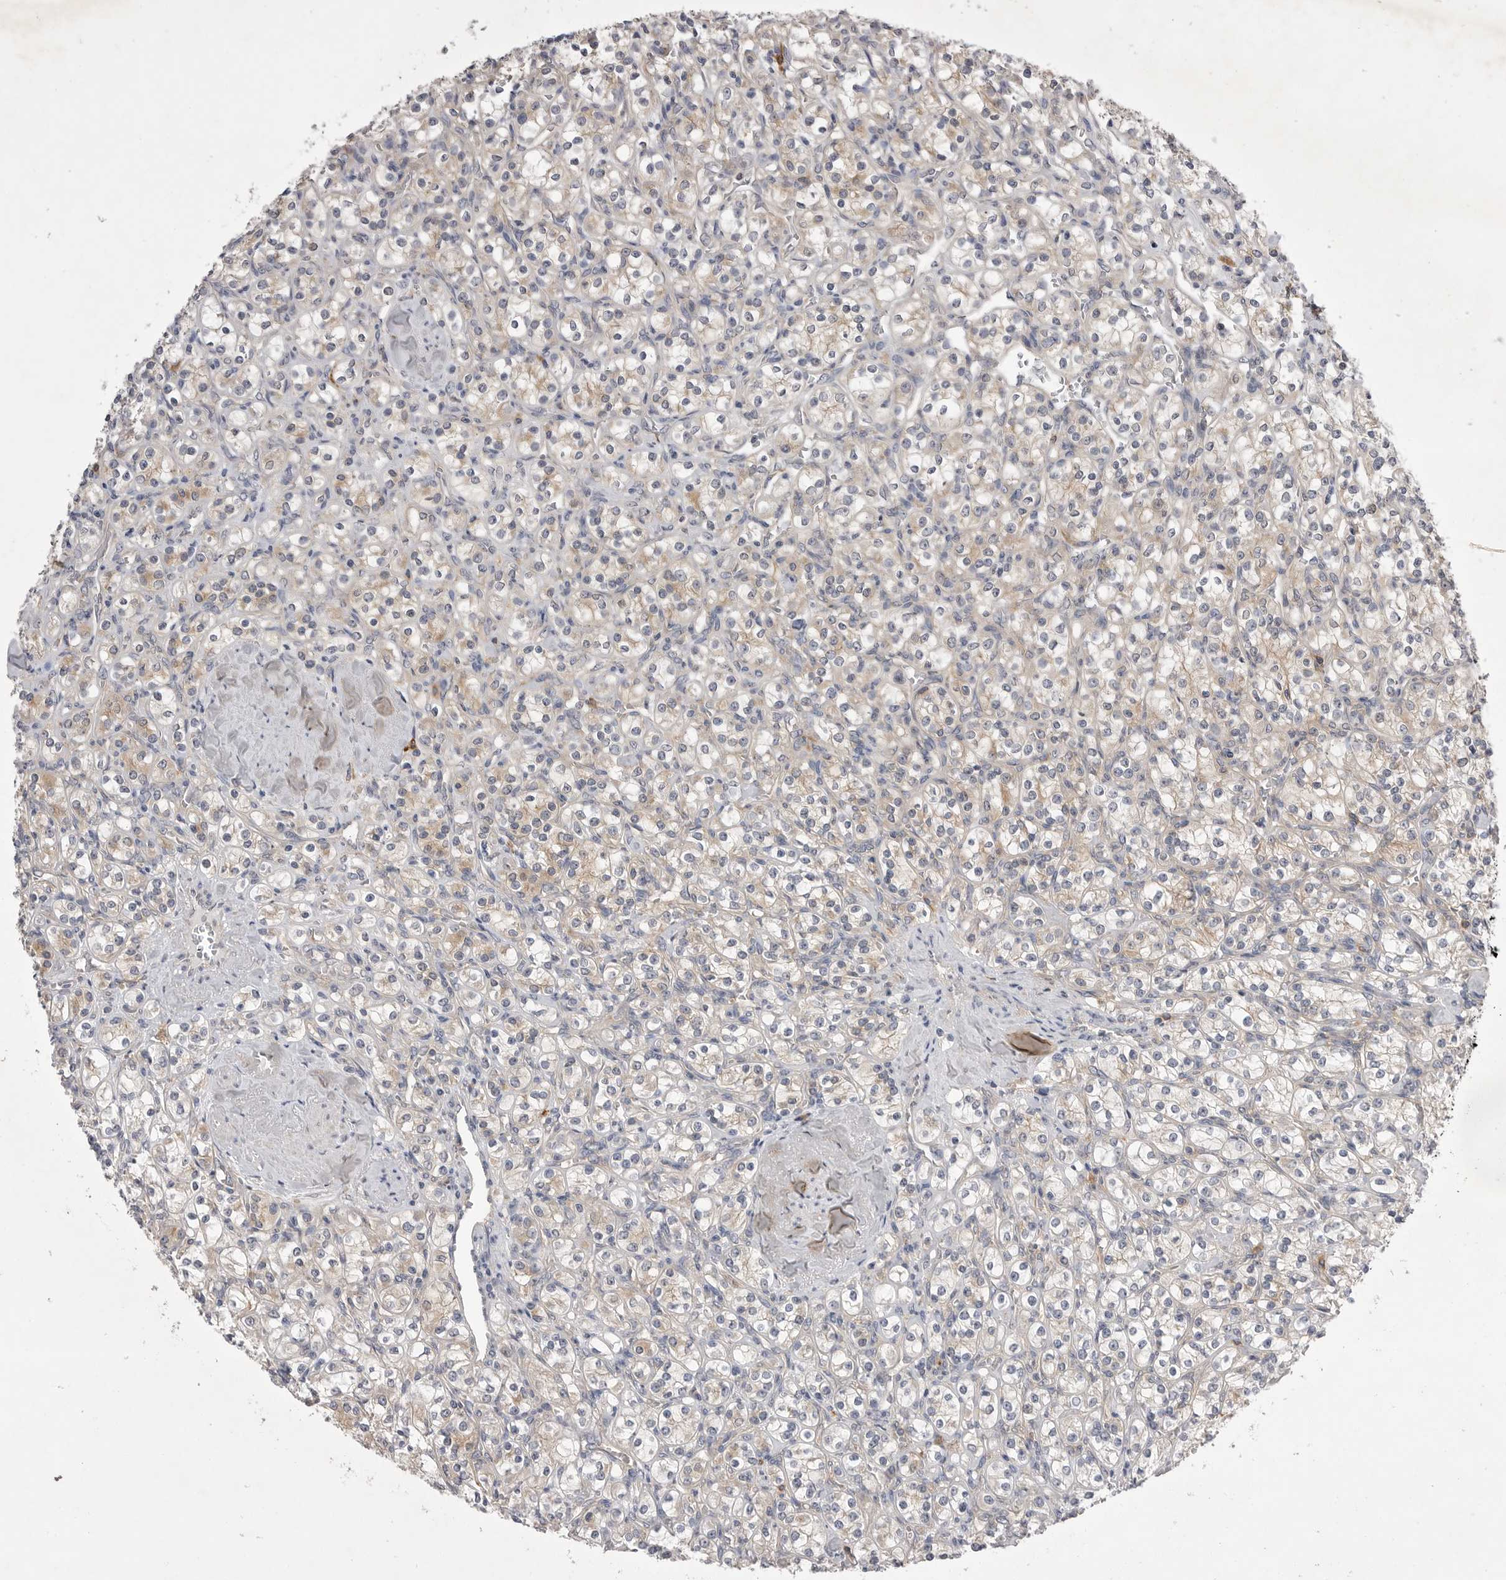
{"staining": {"intensity": "weak", "quantity": "<25%", "location": "cytoplasmic/membranous"}, "tissue": "renal cancer", "cell_type": "Tumor cells", "image_type": "cancer", "snomed": [{"axis": "morphology", "description": "Adenocarcinoma, NOS"}, {"axis": "topography", "description": "Kidney"}], "caption": "Protein analysis of renal cancer (adenocarcinoma) displays no significant staining in tumor cells.", "gene": "VAC14", "patient": {"sex": "male", "age": 77}}